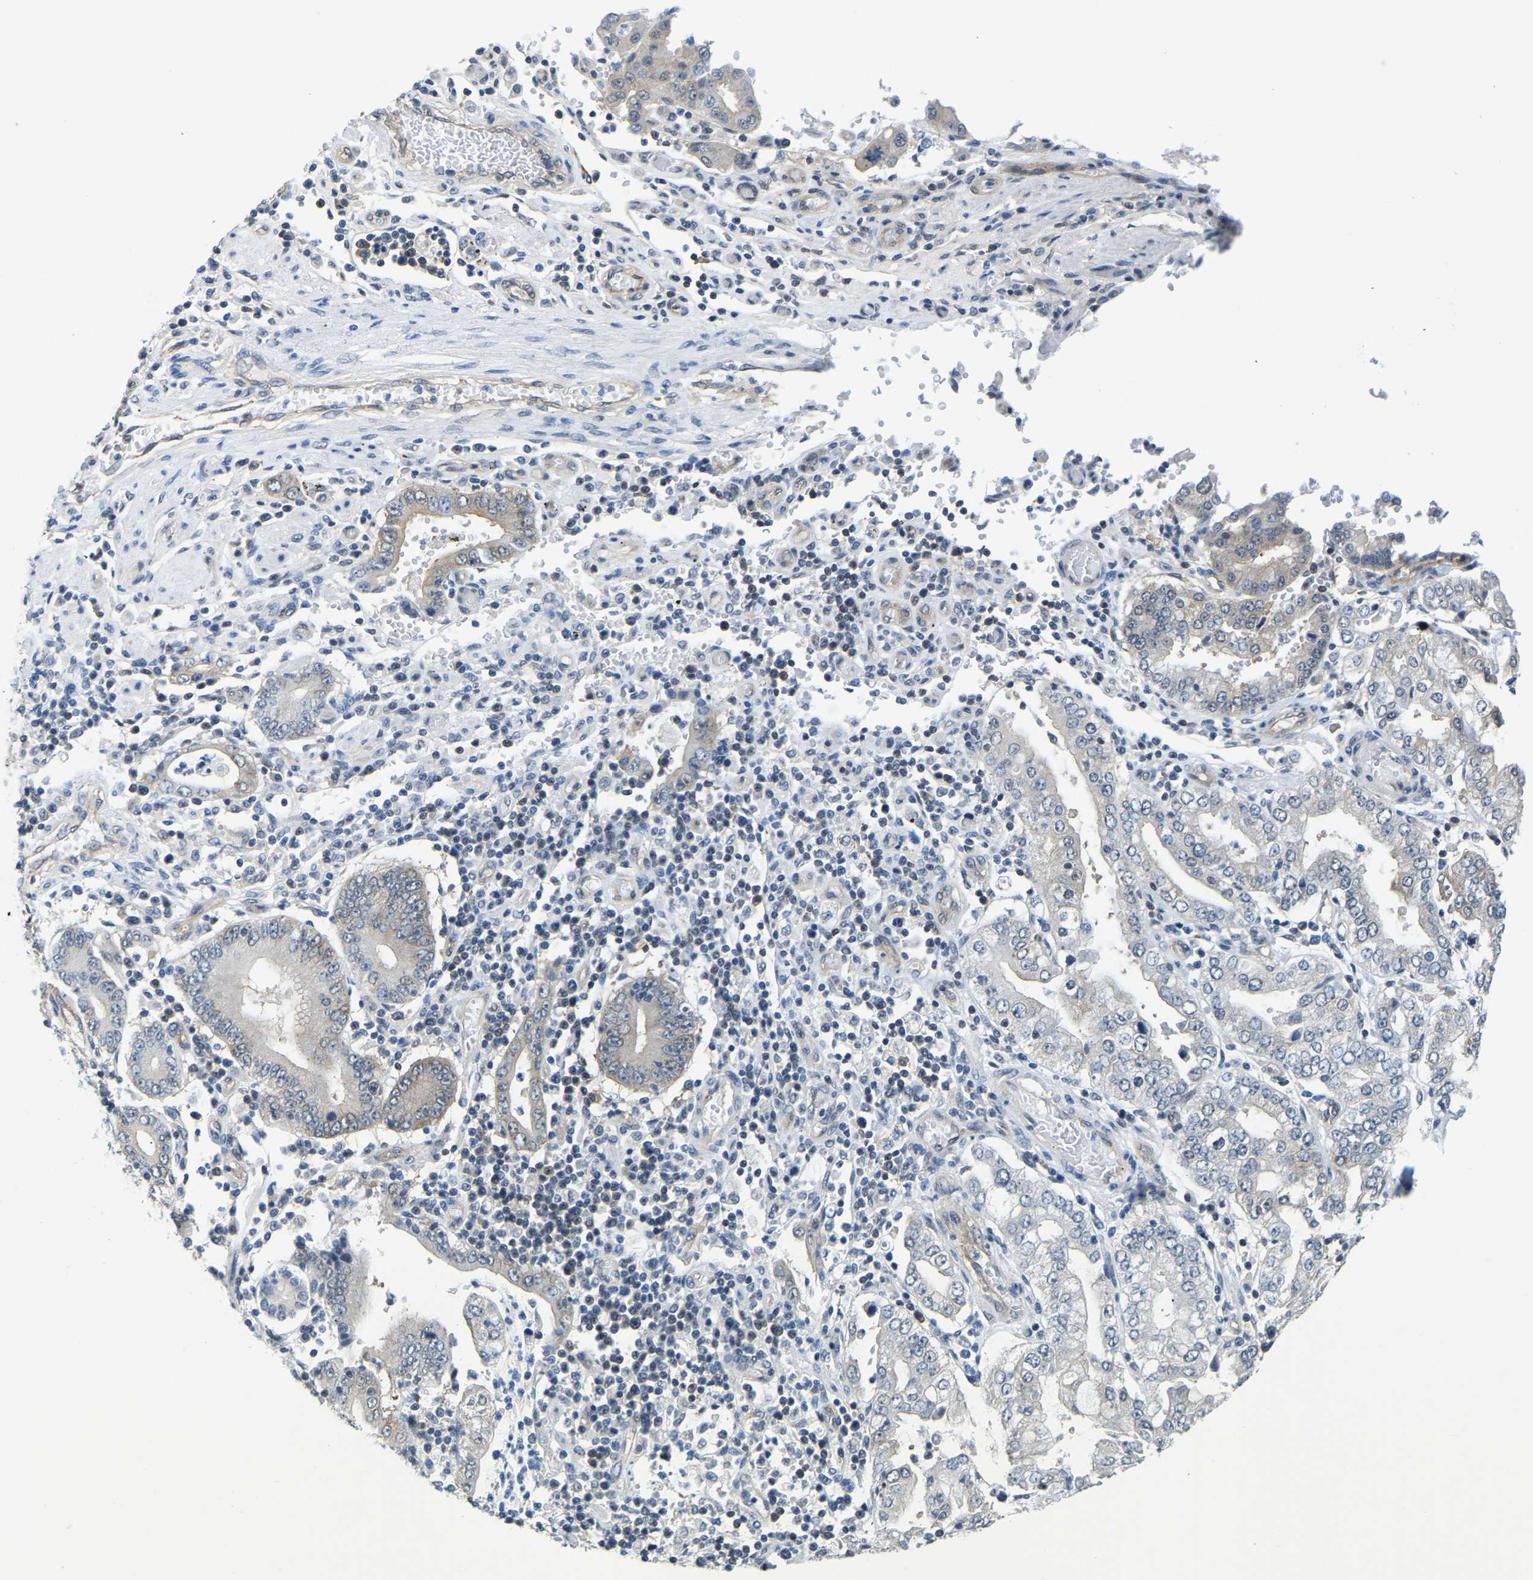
{"staining": {"intensity": "negative", "quantity": "none", "location": "none"}, "tissue": "stomach cancer", "cell_type": "Tumor cells", "image_type": "cancer", "snomed": [{"axis": "morphology", "description": "Adenocarcinoma, NOS"}, {"axis": "topography", "description": "Stomach"}], "caption": "Tumor cells show no significant positivity in adenocarcinoma (stomach).", "gene": "AHNAK", "patient": {"sex": "male", "age": 76}}